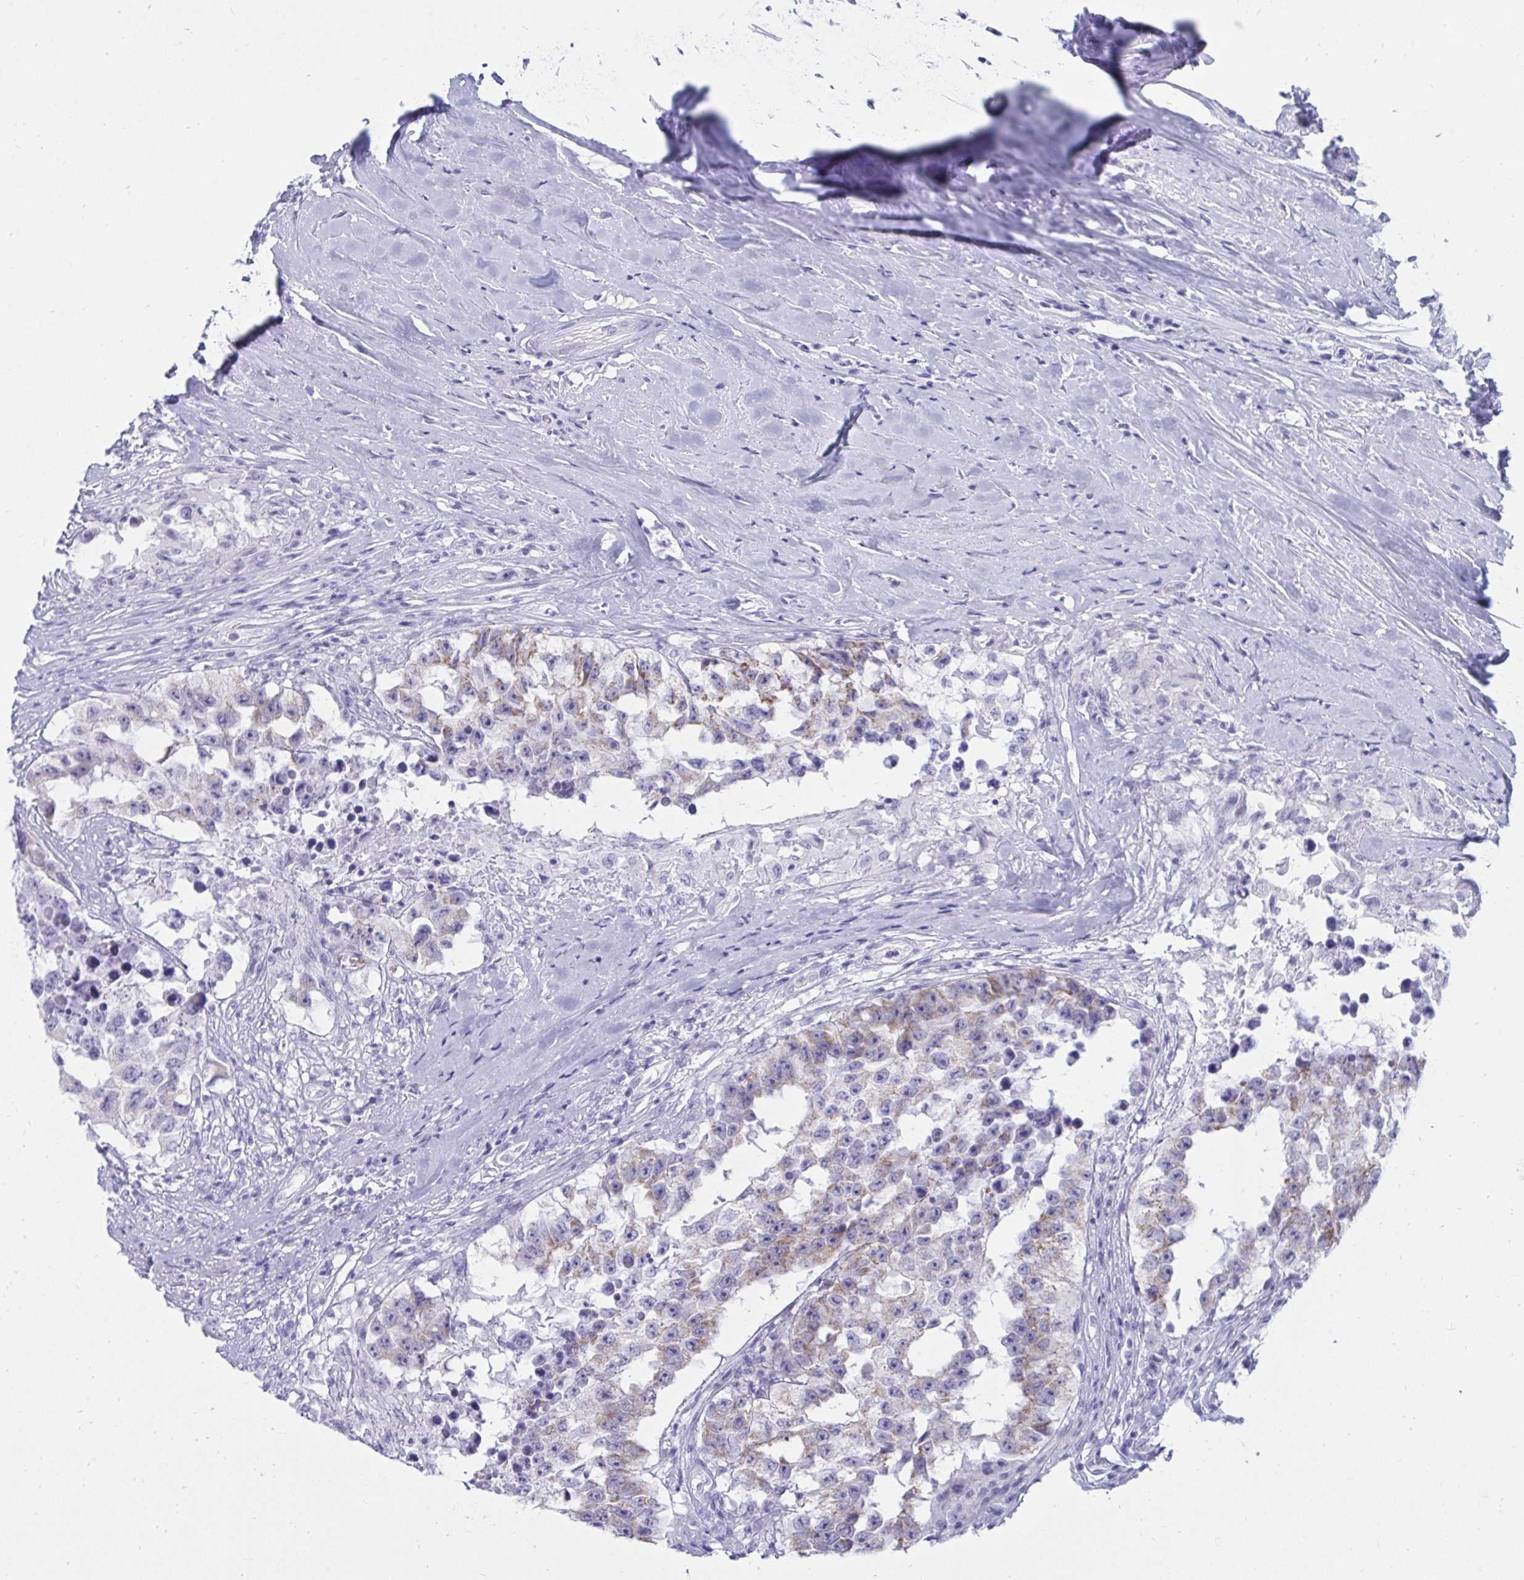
{"staining": {"intensity": "weak", "quantity": "25%-75%", "location": "cytoplasmic/membranous"}, "tissue": "testis cancer", "cell_type": "Tumor cells", "image_type": "cancer", "snomed": [{"axis": "morphology", "description": "Carcinoma, Embryonal, NOS"}, {"axis": "topography", "description": "Testis"}], "caption": "Immunohistochemical staining of human testis embryonal carcinoma demonstrates low levels of weak cytoplasmic/membranous protein staining in approximately 25%-75% of tumor cells. (brown staining indicates protein expression, while blue staining denotes nuclei).", "gene": "SHISA8", "patient": {"sex": "male", "age": 83}}